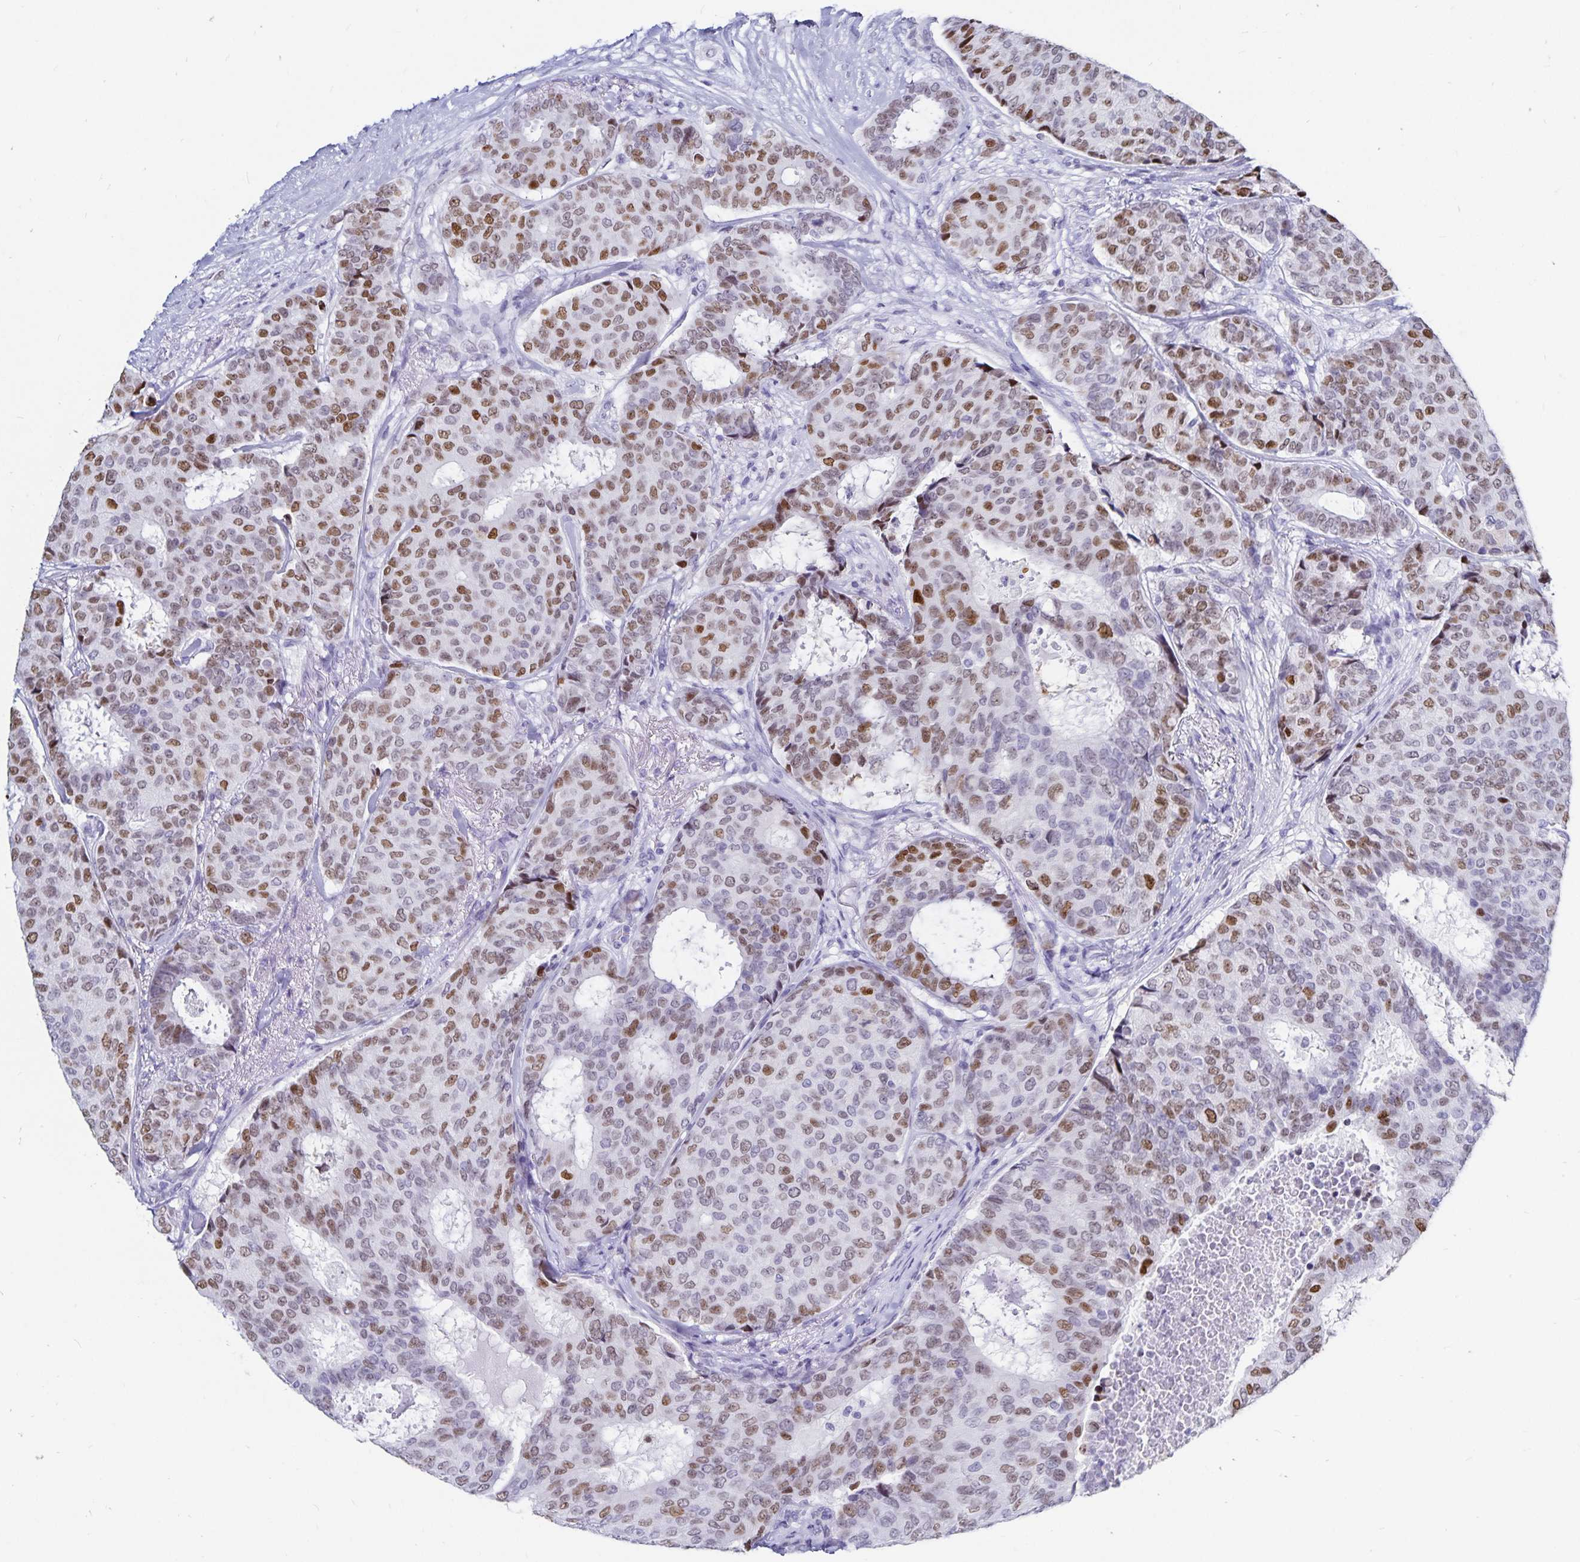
{"staining": {"intensity": "moderate", "quantity": "25%-75%", "location": "nuclear"}, "tissue": "breast cancer", "cell_type": "Tumor cells", "image_type": "cancer", "snomed": [{"axis": "morphology", "description": "Duct carcinoma"}, {"axis": "topography", "description": "Breast"}], "caption": "Protein staining reveals moderate nuclear positivity in about 25%-75% of tumor cells in breast cancer (intraductal carcinoma).", "gene": "HMGB3", "patient": {"sex": "female", "age": 75}}